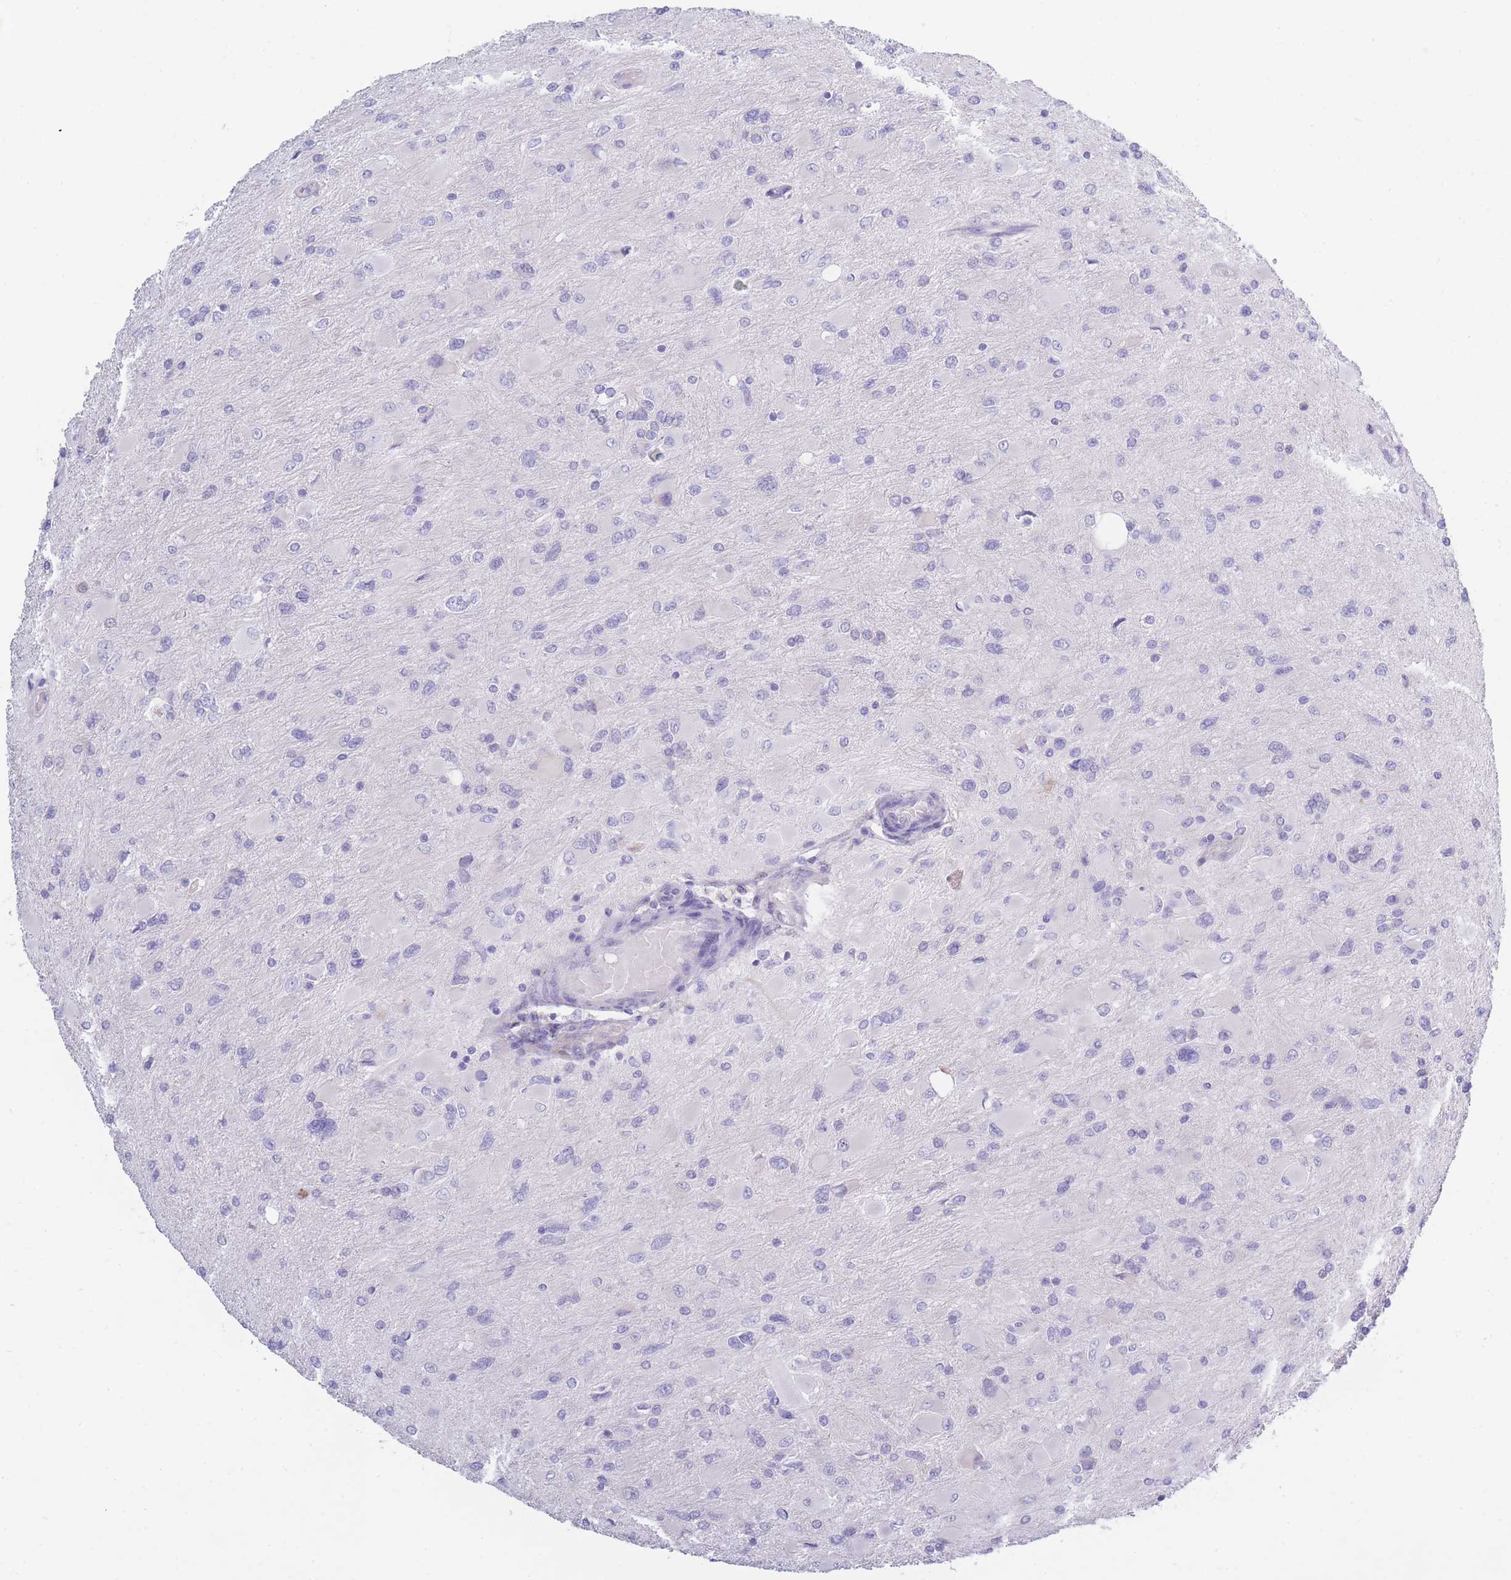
{"staining": {"intensity": "negative", "quantity": "none", "location": "none"}, "tissue": "glioma", "cell_type": "Tumor cells", "image_type": "cancer", "snomed": [{"axis": "morphology", "description": "Glioma, malignant, High grade"}, {"axis": "topography", "description": "Cerebral cortex"}], "caption": "This is an immunohistochemistry image of malignant glioma (high-grade). There is no expression in tumor cells.", "gene": "XKR8", "patient": {"sex": "female", "age": 36}}